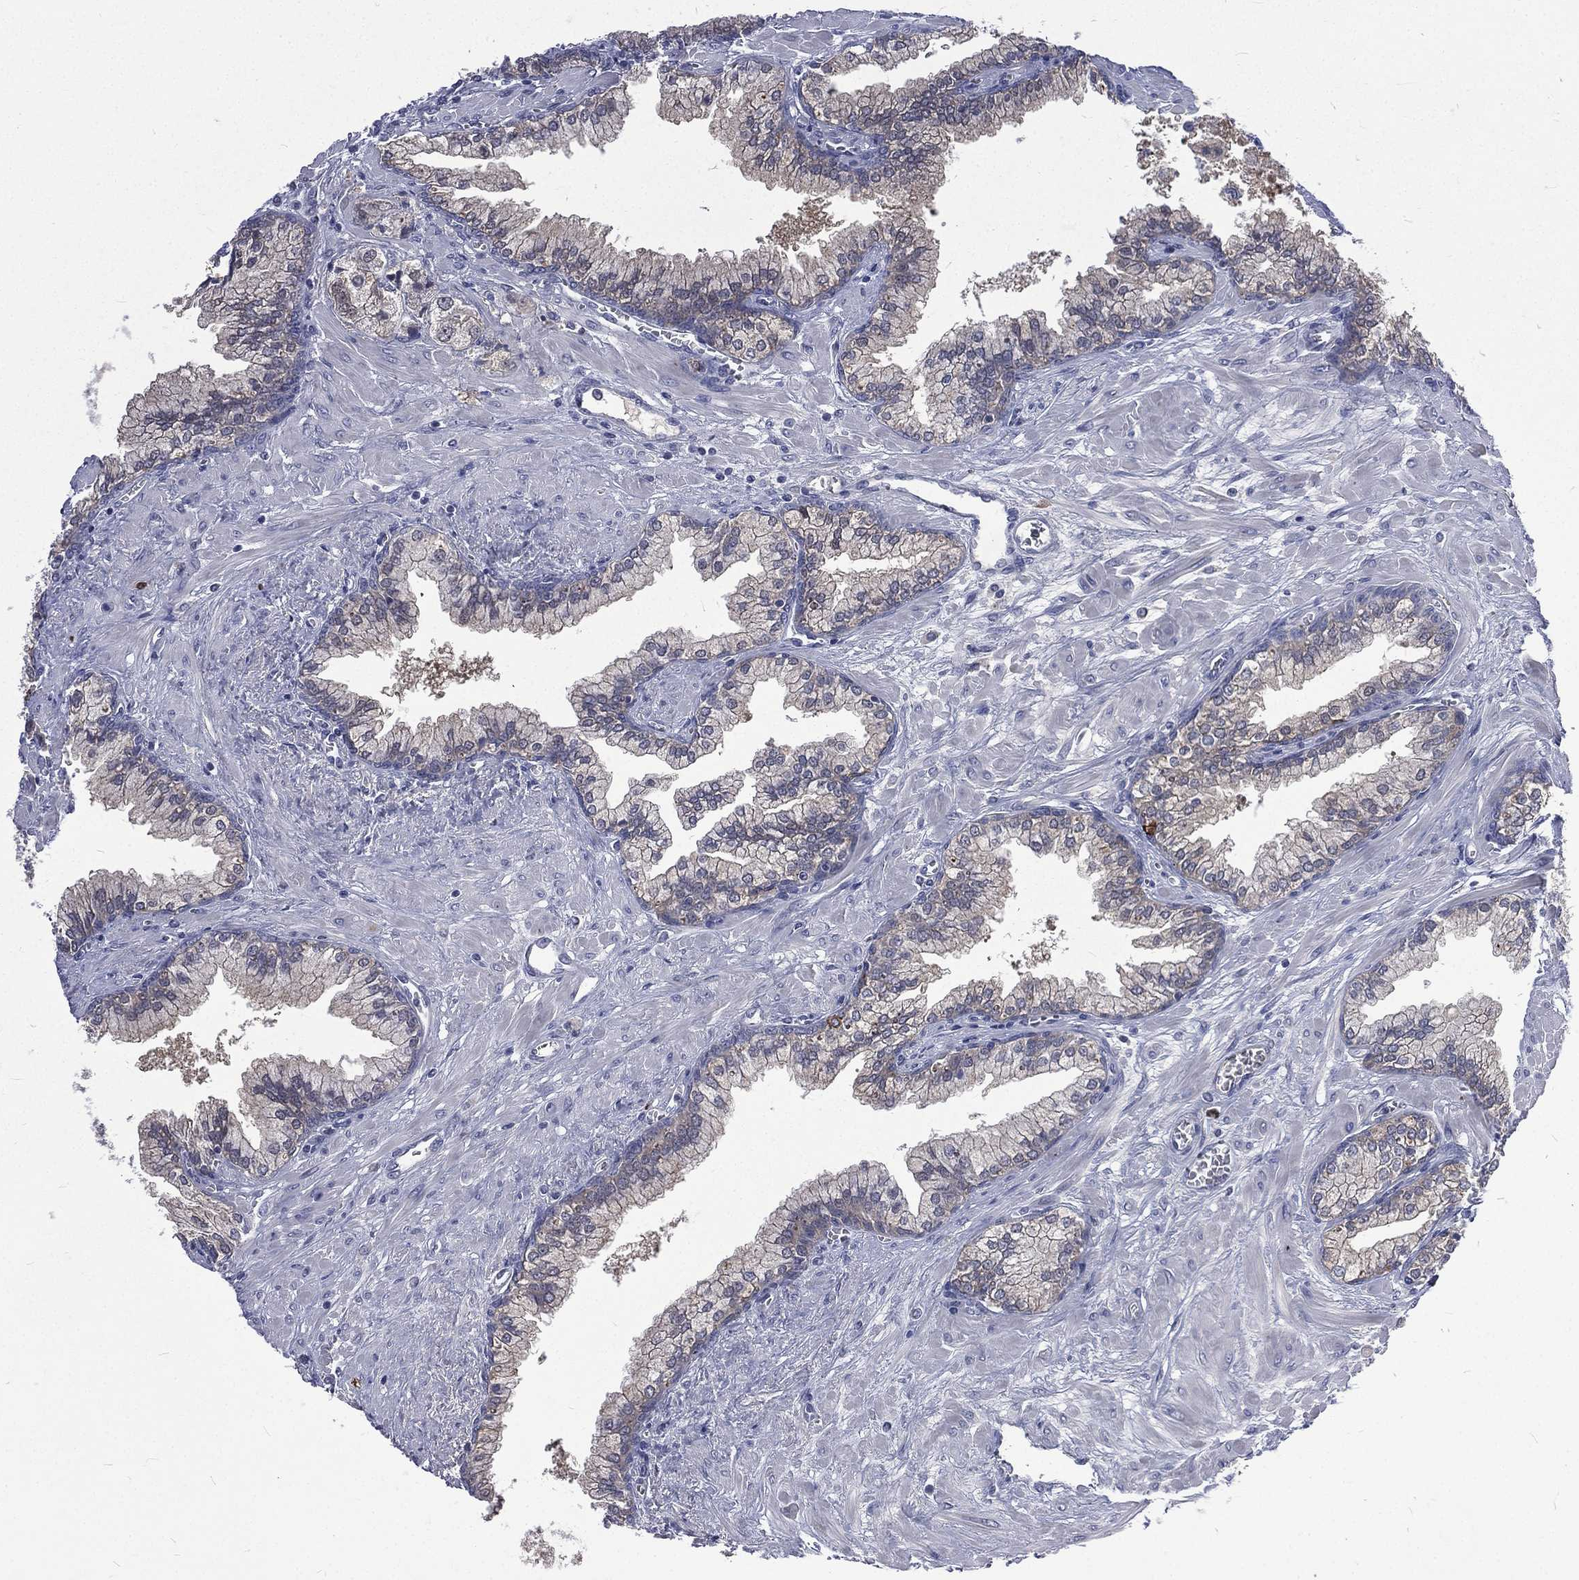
{"staining": {"intensity": "negative", "quantity": "none", "location": "none"}, "tissue": "prostate cancer", "cell_type": "Tumor cells", "image_type": "cancer", "snomed": [{"axis": "morphology", "description": "Adenocarcinoma, NOS"}, {"axis": "topography", "description": "Prostate and seminal vesicle, NOS"}, {"axis": "topography", "description": "Prostate"}], "caption": "Immunohistochemical staining of human prostate cancer (adenocarcinoma) exhibits no significant positivity in tumor cells. Brightfield microscopy of IHC stained with DAB (brown) and hematoxylin (blue), captured at high magnification.", "gene": "CA12", "patient": {"sex": "male", "age": 62}}